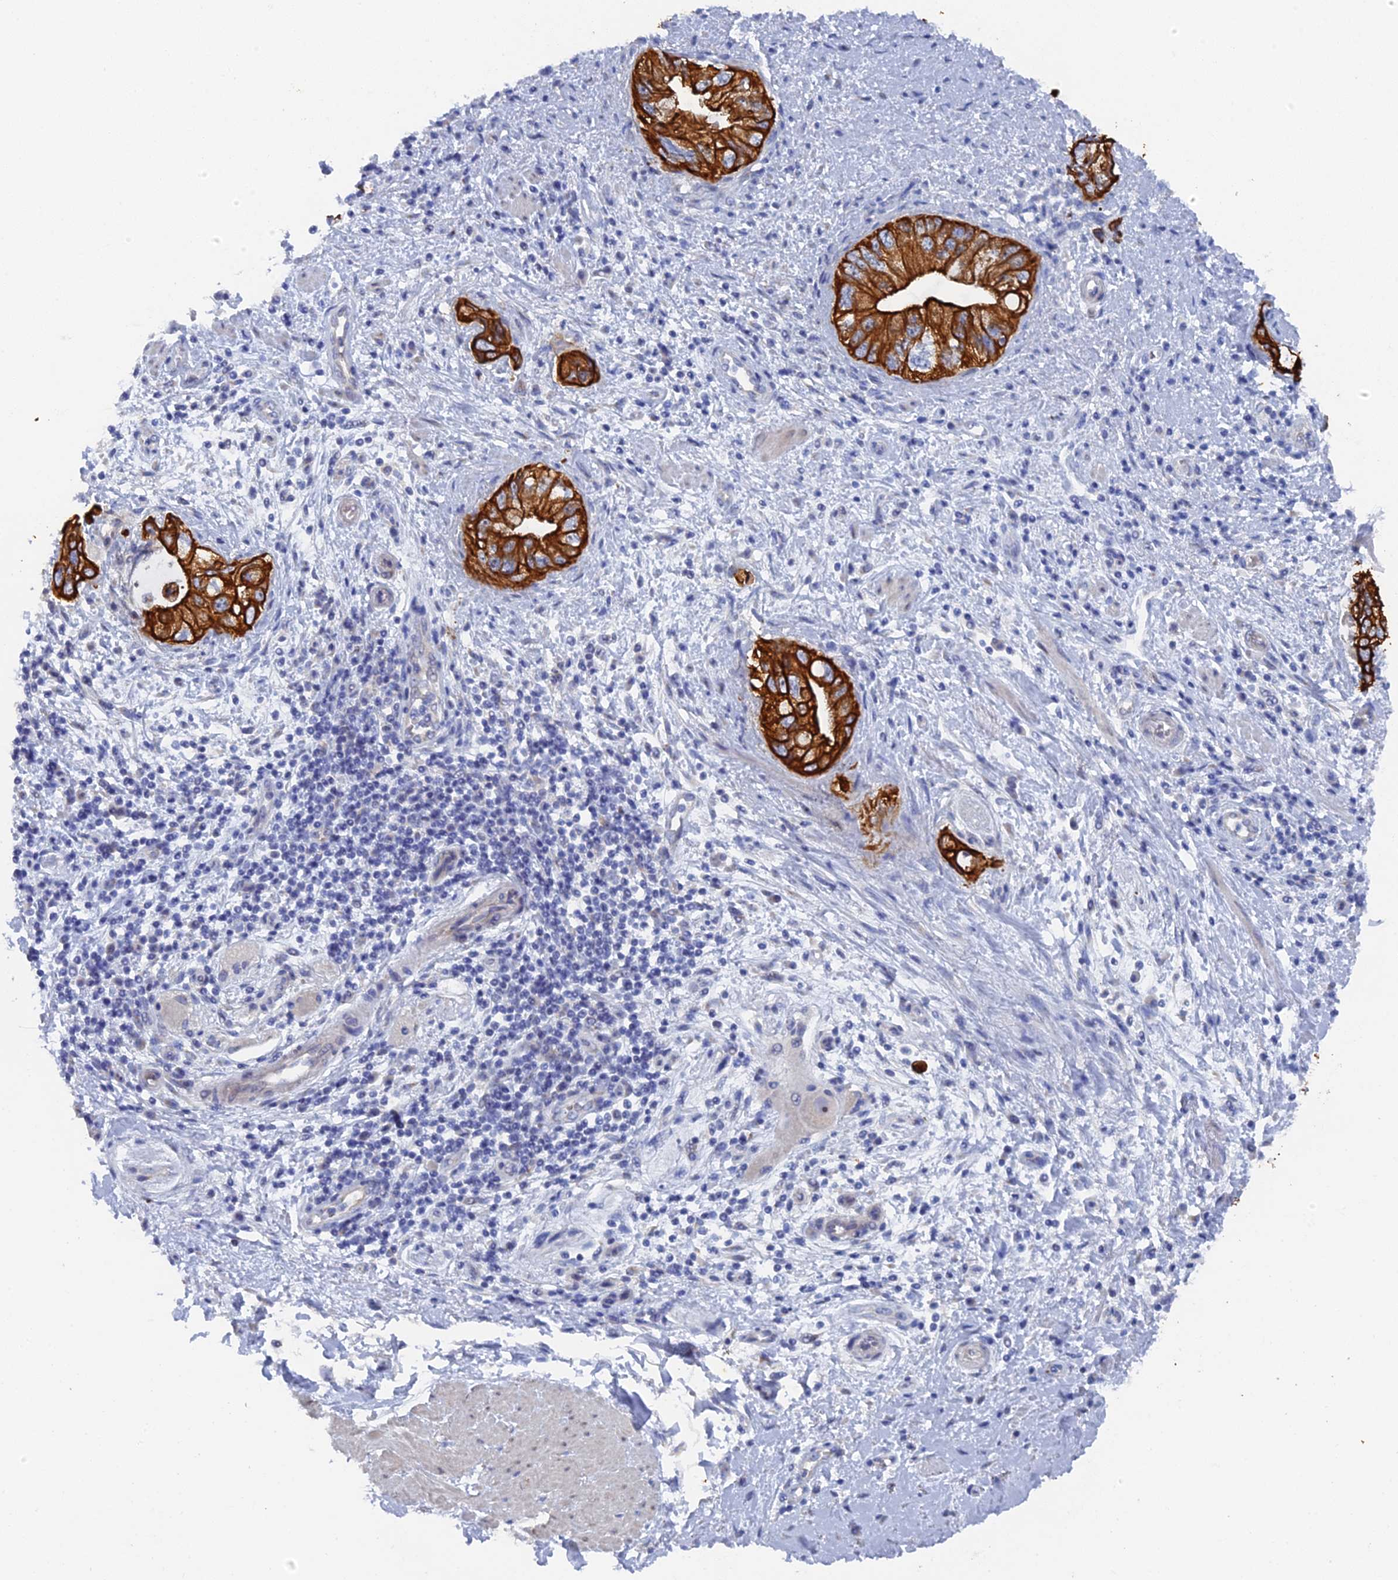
{"staining": {"intensity": "strong", "quantity": ">75%", "location": "cytoplasmic/membranous"}, "tissue": "pancreatic cancer", "cell_type": "Tumor cells", "image_type": "cancer", "snomed": [{"axis": "morphology", "description": "Adenocarcinoma, NOS"}, {"axis": "topography", "description": "Pancreas"}], "caption": "Protein expression analysis of human adenocarcinoma (pancreatic) reveals strong cytoplasmic/membranous staining in approximately >75% of tumor cells.", "gene": "SRFBP1", "patient": {"sex": "female", "age": 73}}